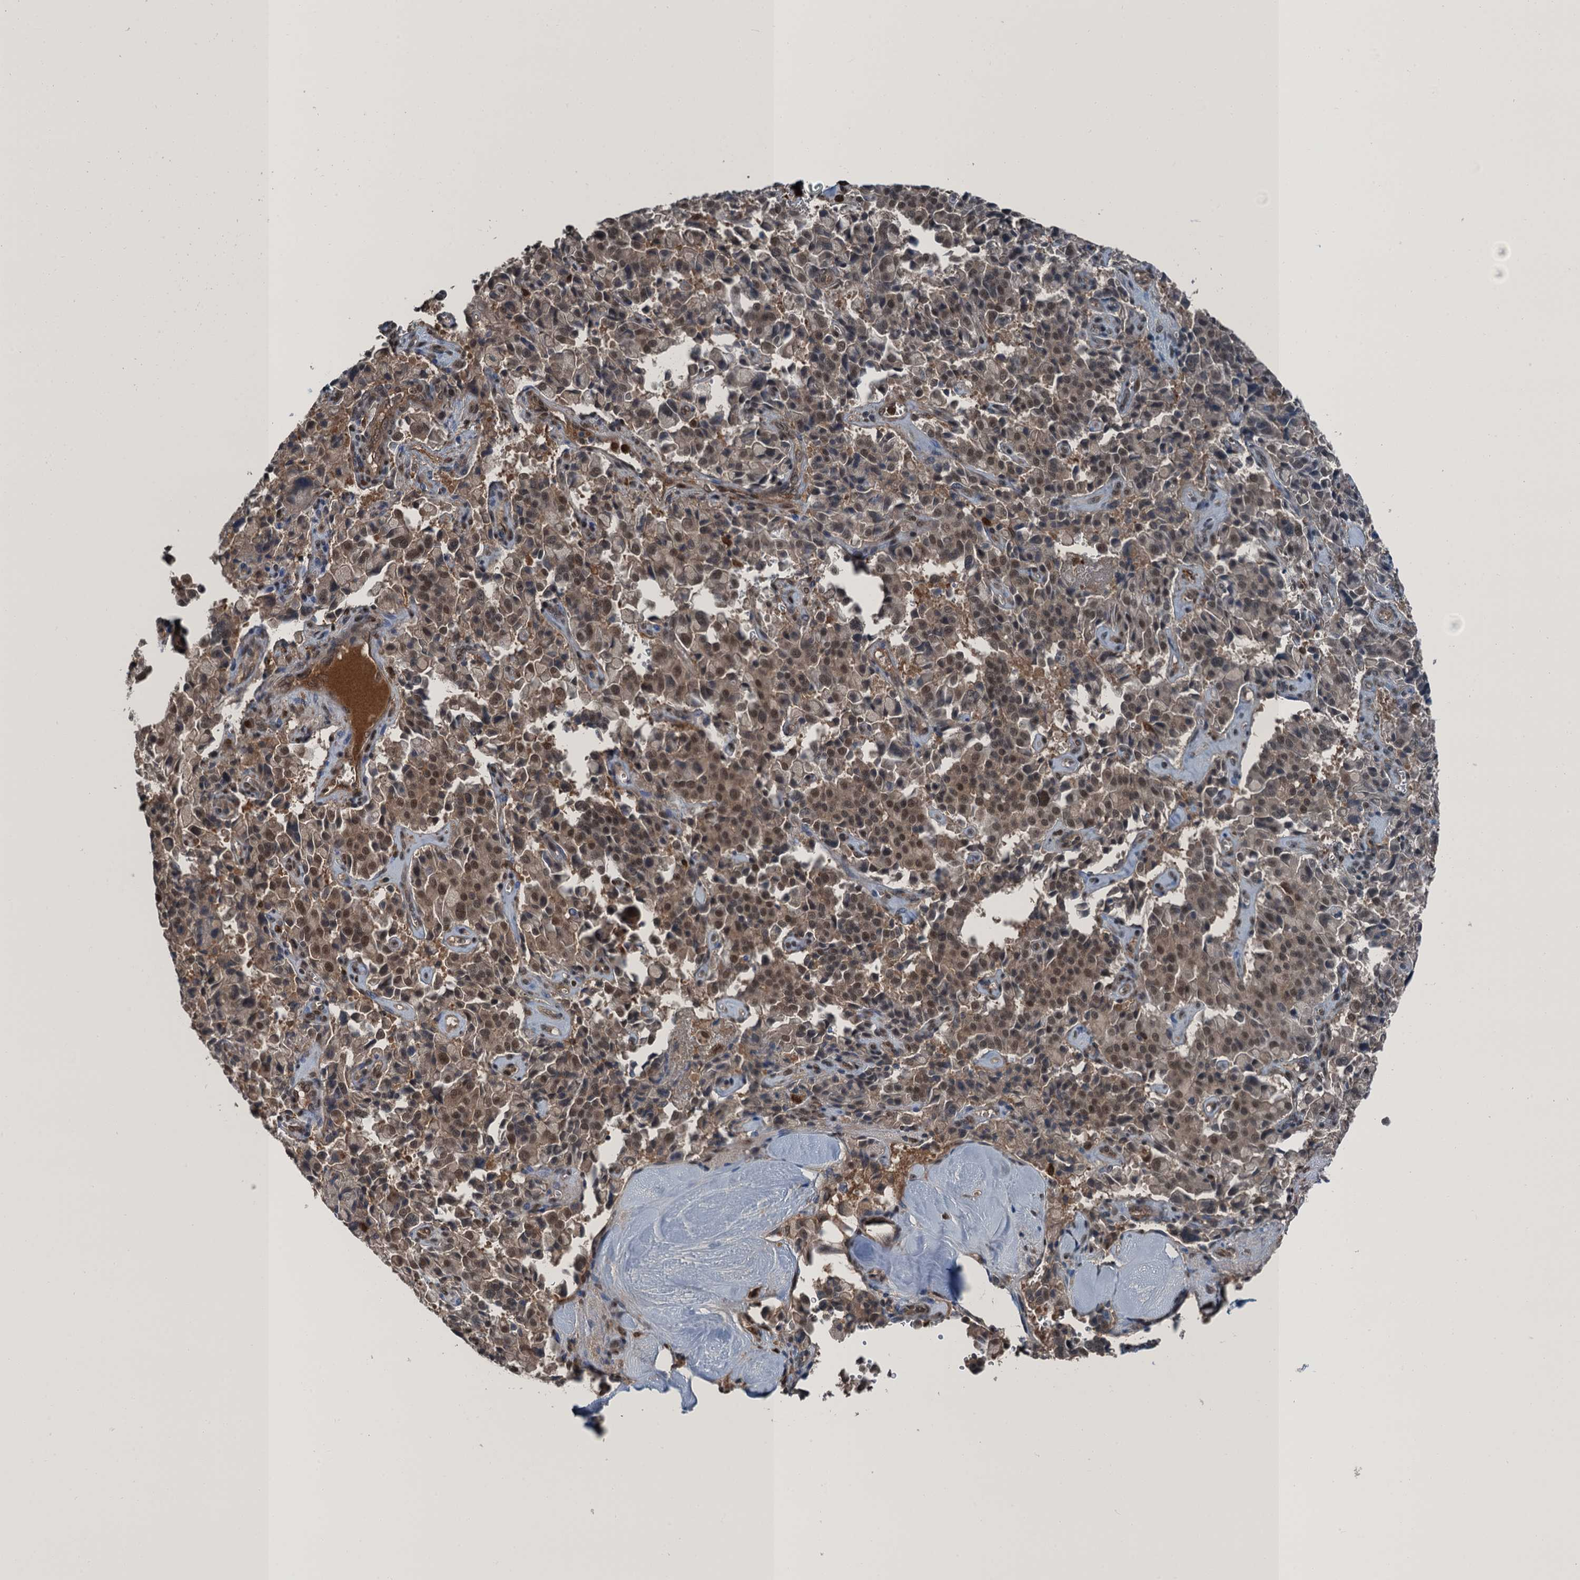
{"staining": {"intensity": "moderate", "quantity": "25%-75%", "location": "cytoplasmic/membranous,nuclear"}, "tissue": "pancreatic cancer", "cell_type": "Tumor cells", "image_type": "cancer", "snomed": [{"axis": "morphology", "description": "Adenocarcinoma, NOS"}, {"axis": "topography", "description": "Pancreas"}], "caption": "This histopathology image demonstrates immunohistochemistry (IHC) staining of human pancreatic cancer, with medium moderate cytoplasmic/membranous and nuclear positivity in approximately 25%-75% of tumor cells.", "gene": "RNH1", "patient": {"sex": "male", "age": 65}}